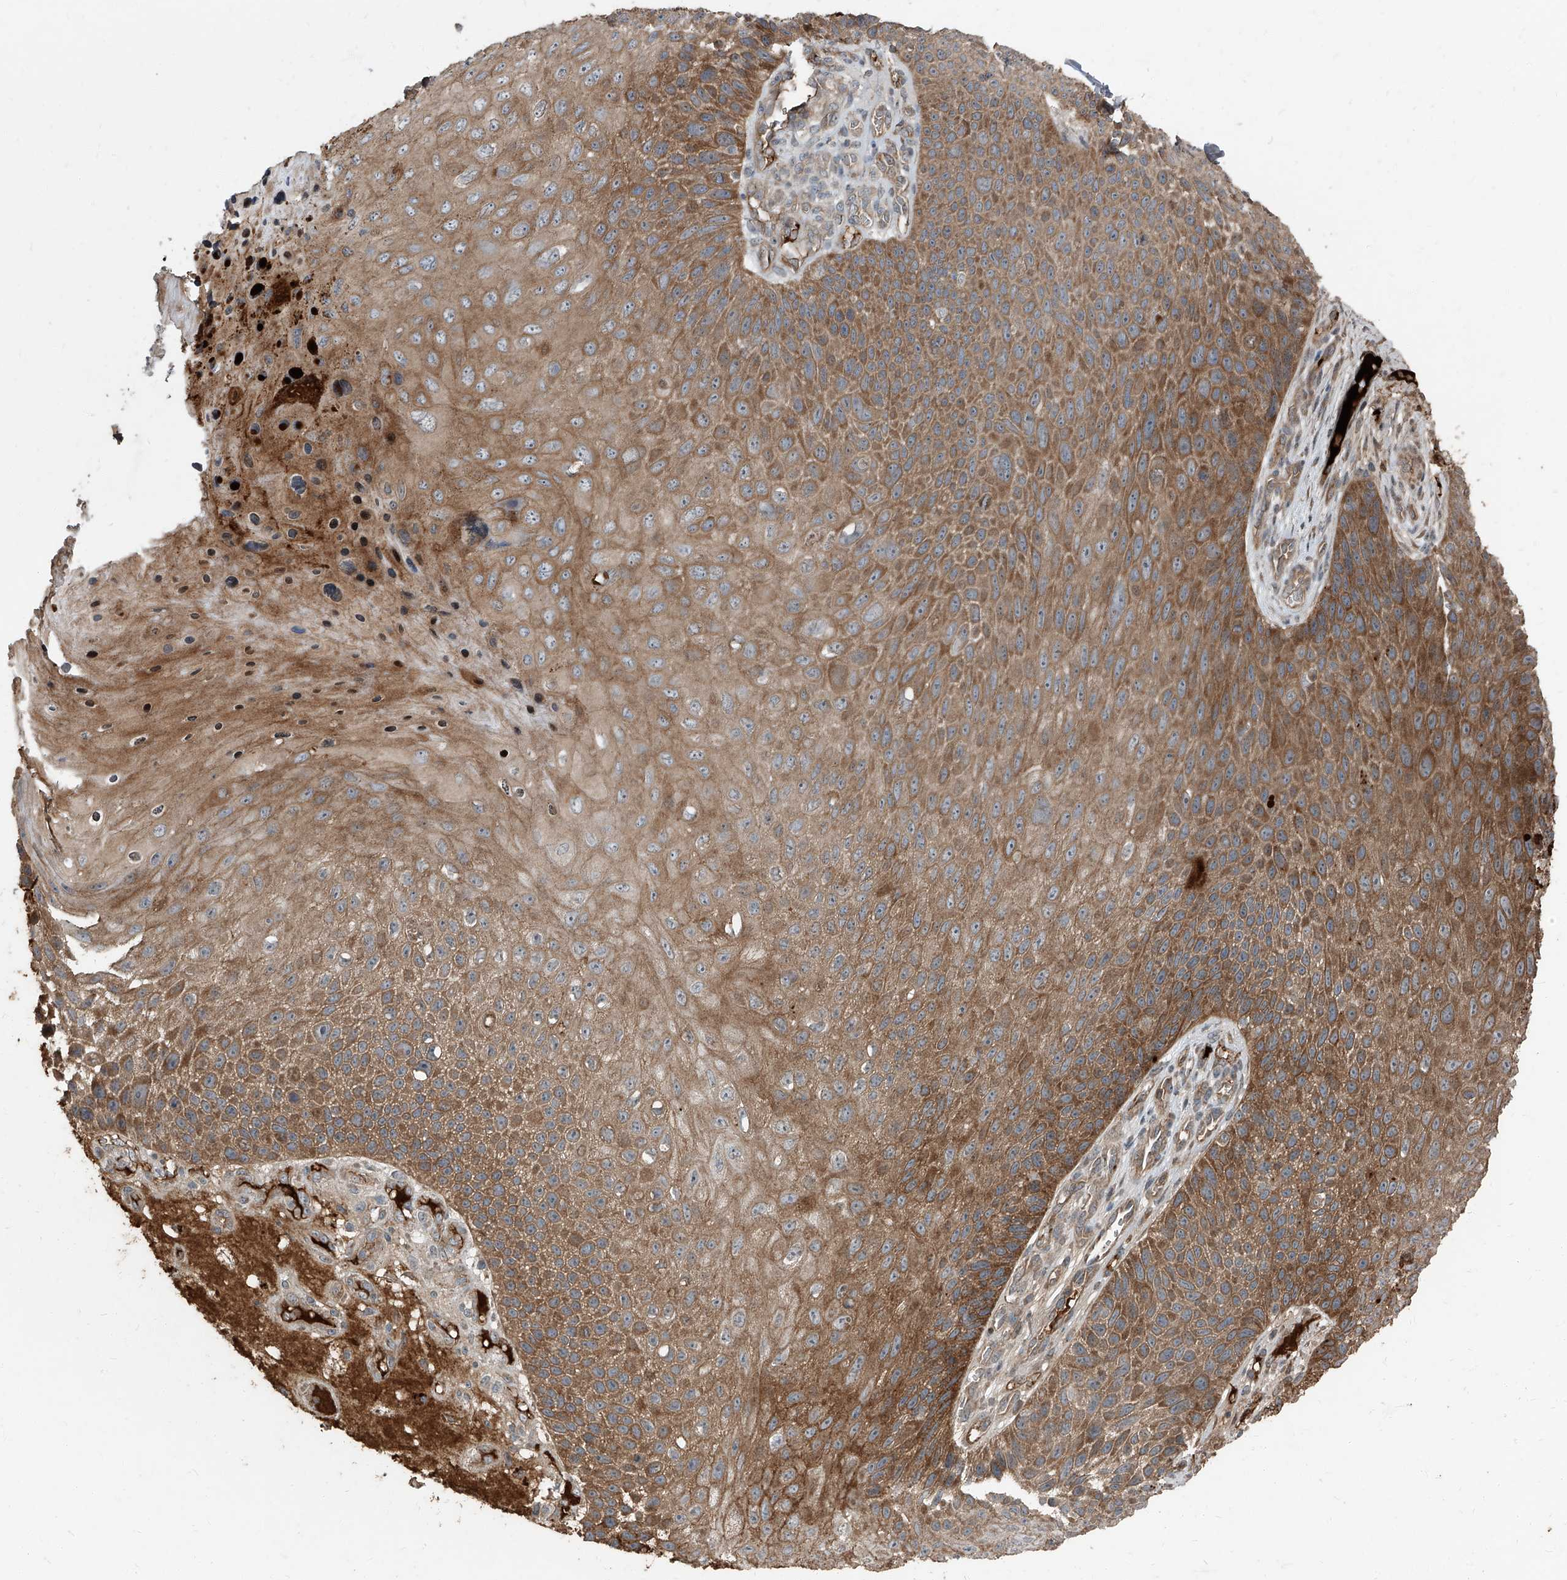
{"staining": {"intensity": "moderate", "quantity": ">75%", "location": "cytoplasmic/membranous"}, "tissue": "skin cancer", "cell_type": "Tumor cells", "image_type": "cancer", "snomed": [{"axis": "morphology", "description": "Squamous cell carcinoma, NOS"}, {"axis": "topography", "description": "Skin"}], "caption": "Tumor cells display medium levels of moderate cytoplasmic/membranous expression in about >75% of cells in squamous cell carcinoma (skin).", "gene": "CCN1", "patient": {"sex": "female", "age": 88}}